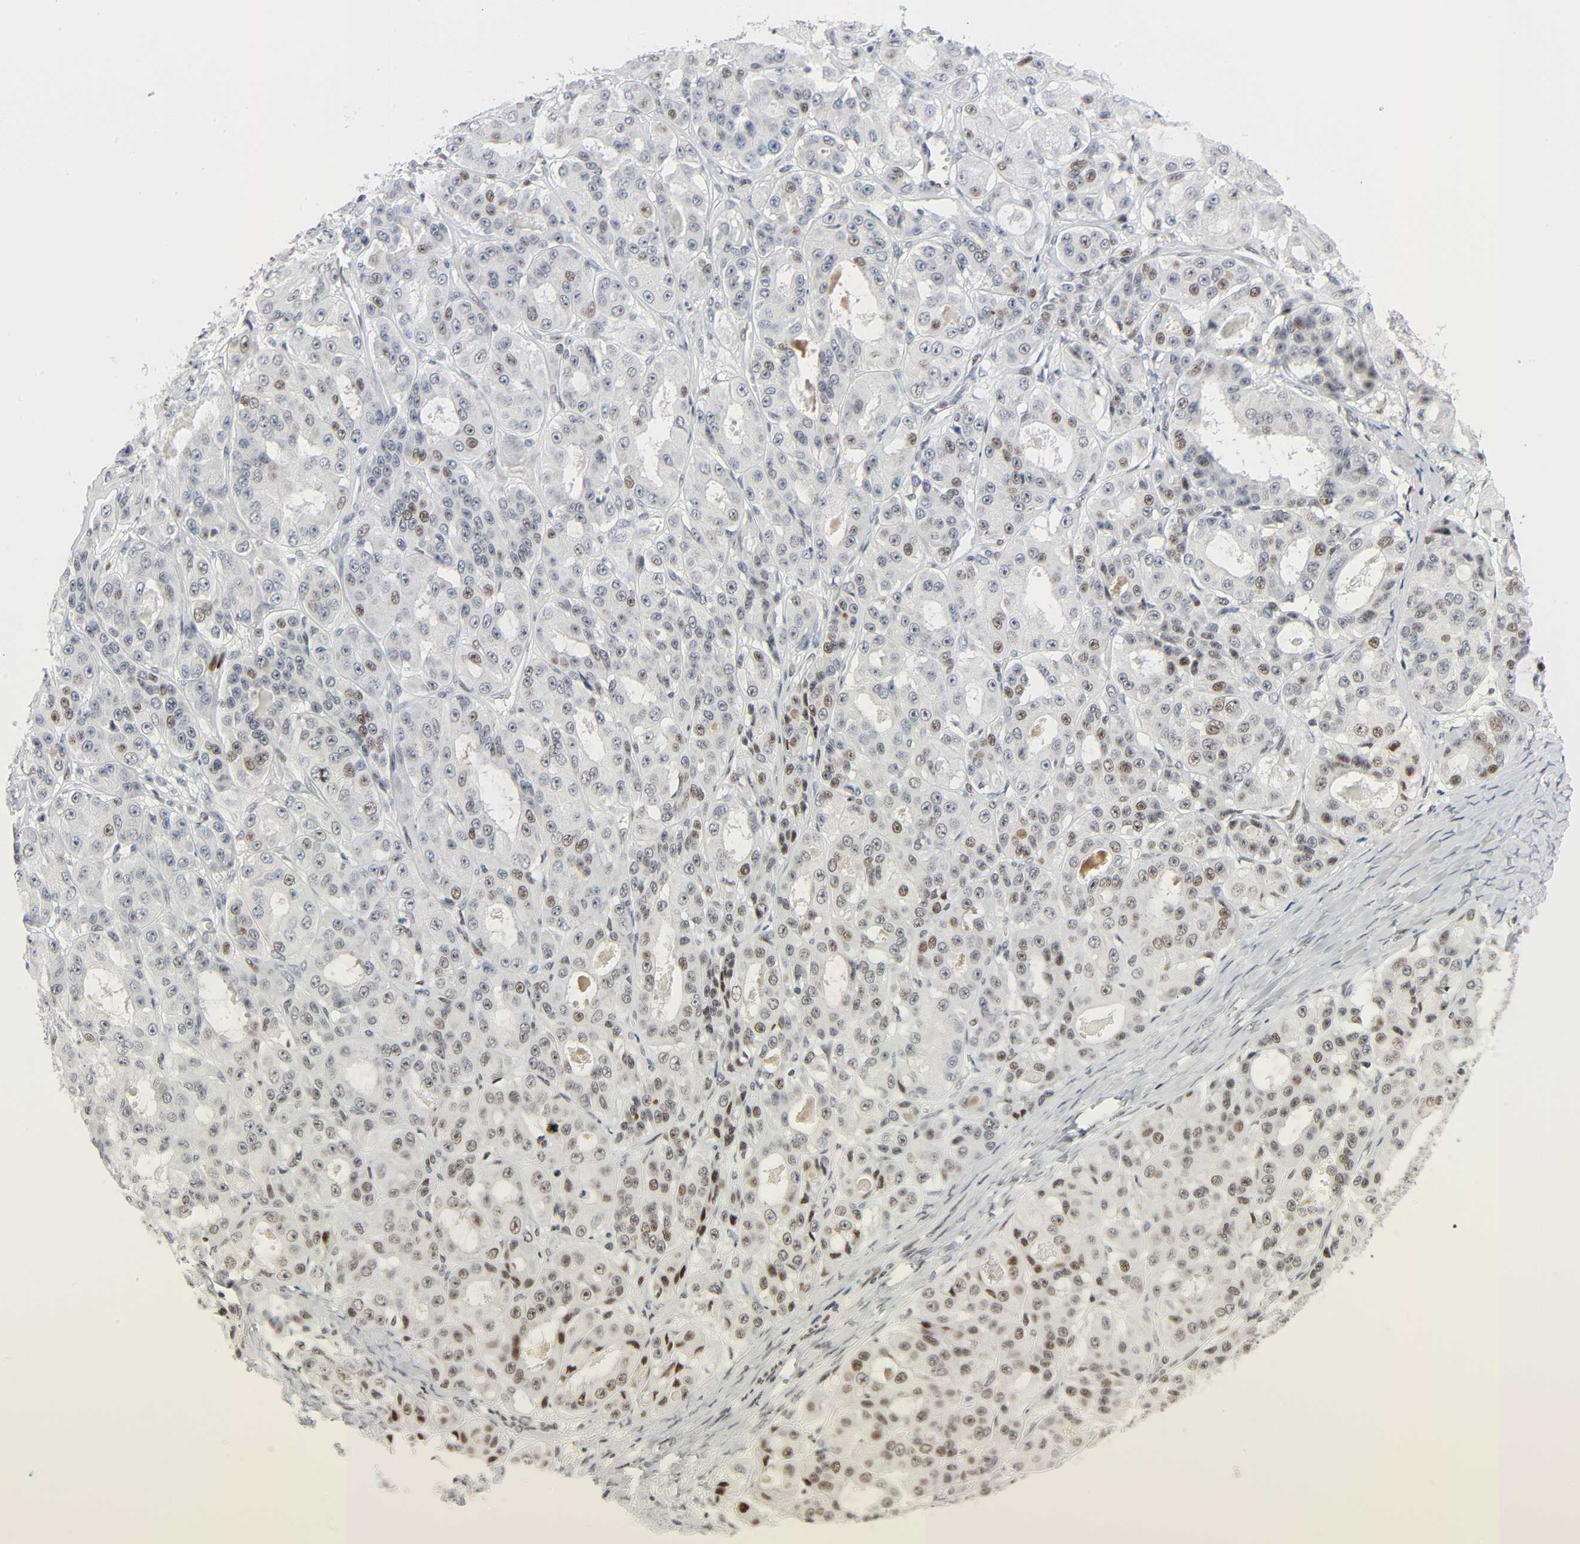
{"staining": {"intensity": "strong", "quantity": "25%-75%", "location": "nuclear"}, "tissue": "ovarian cancer", "cell_type": "Tumor cells", "image_type": "cancer", "snomed": [{"axis": "morphology", "description": "Normal tissue, NOS"}, {"axis": "morphology", "description": "Cystadenocarcinoma, serous, NOS"}, {"axis": "topography", "description": "Fallopian tube"}, {"axis": "topography", "description": "Ovary"}], "caption": "Ovarian cancer stained with DAB (3,3'-diaminobenzidine) immunohistochemistry shows high levels of strong nuclear expression in approximately 25%-75% of tumor cells. (DAB (3,3'-diaminobenzidine) IHC with brightfield microscopy, high magnification).", "gene": "CREBBP", "patient": {"sex": "female", "age": 56}}